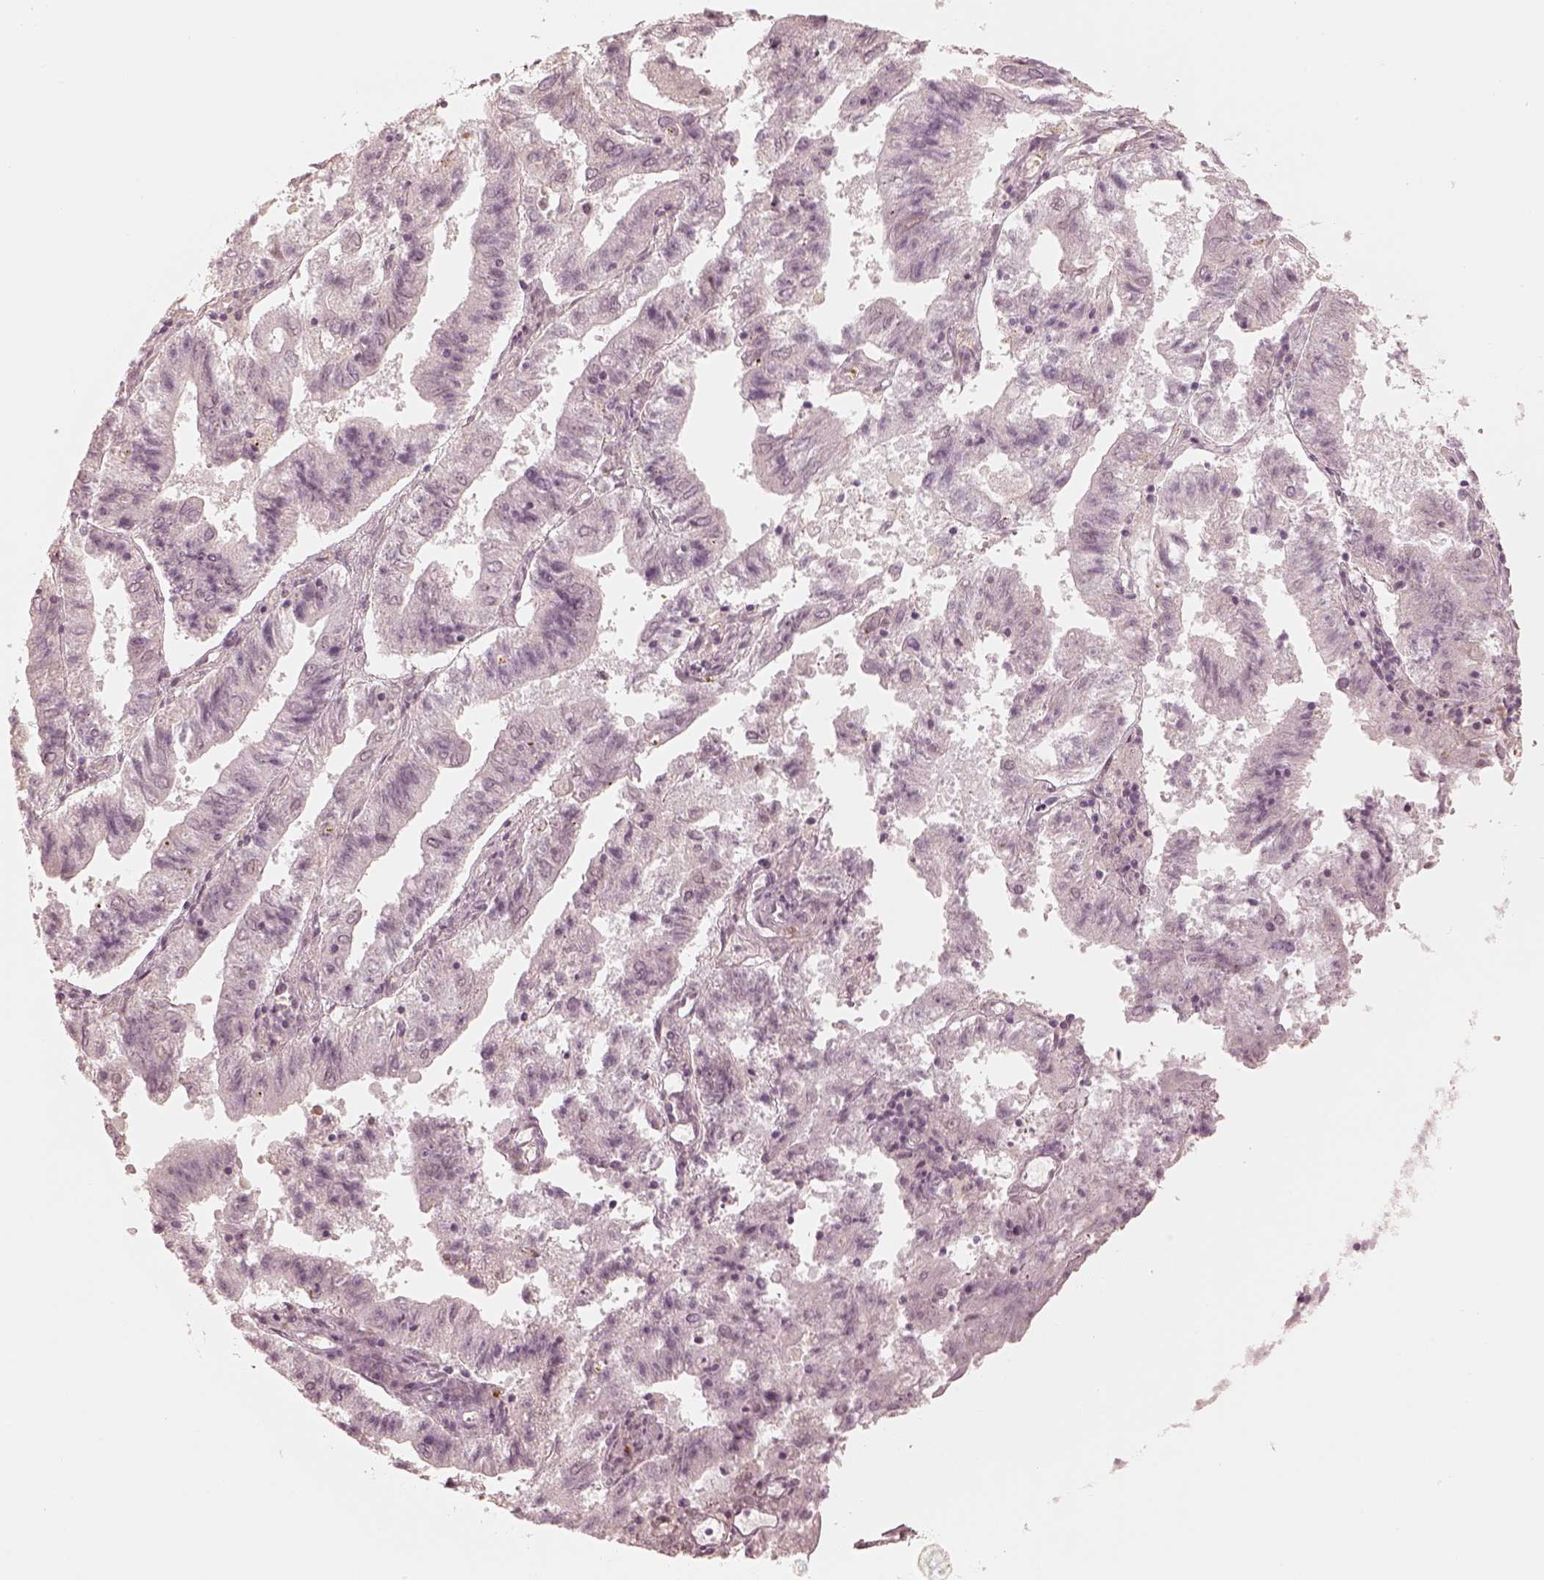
{"staining": {"intensity": "negative", "quantity": "none", "location": "none"}, "tissue": "endometrial cancer", "cell_type": "Tumor cells", "image_type": "cancer", "snomed": [{"axis": "morphology", "description": "Adenocarcinoma, NOS"}, {"axis": "topography", "description": "Endometrium"}], "caption": "High magnification brightfield microscopy of endometrial cancer stained with DAB (brown) and counterstained with hematoxylin (blue): tumor cells show no significant positivity.", "gene": "GORASP2", "patient": {"sex": "female", "age": 82}}